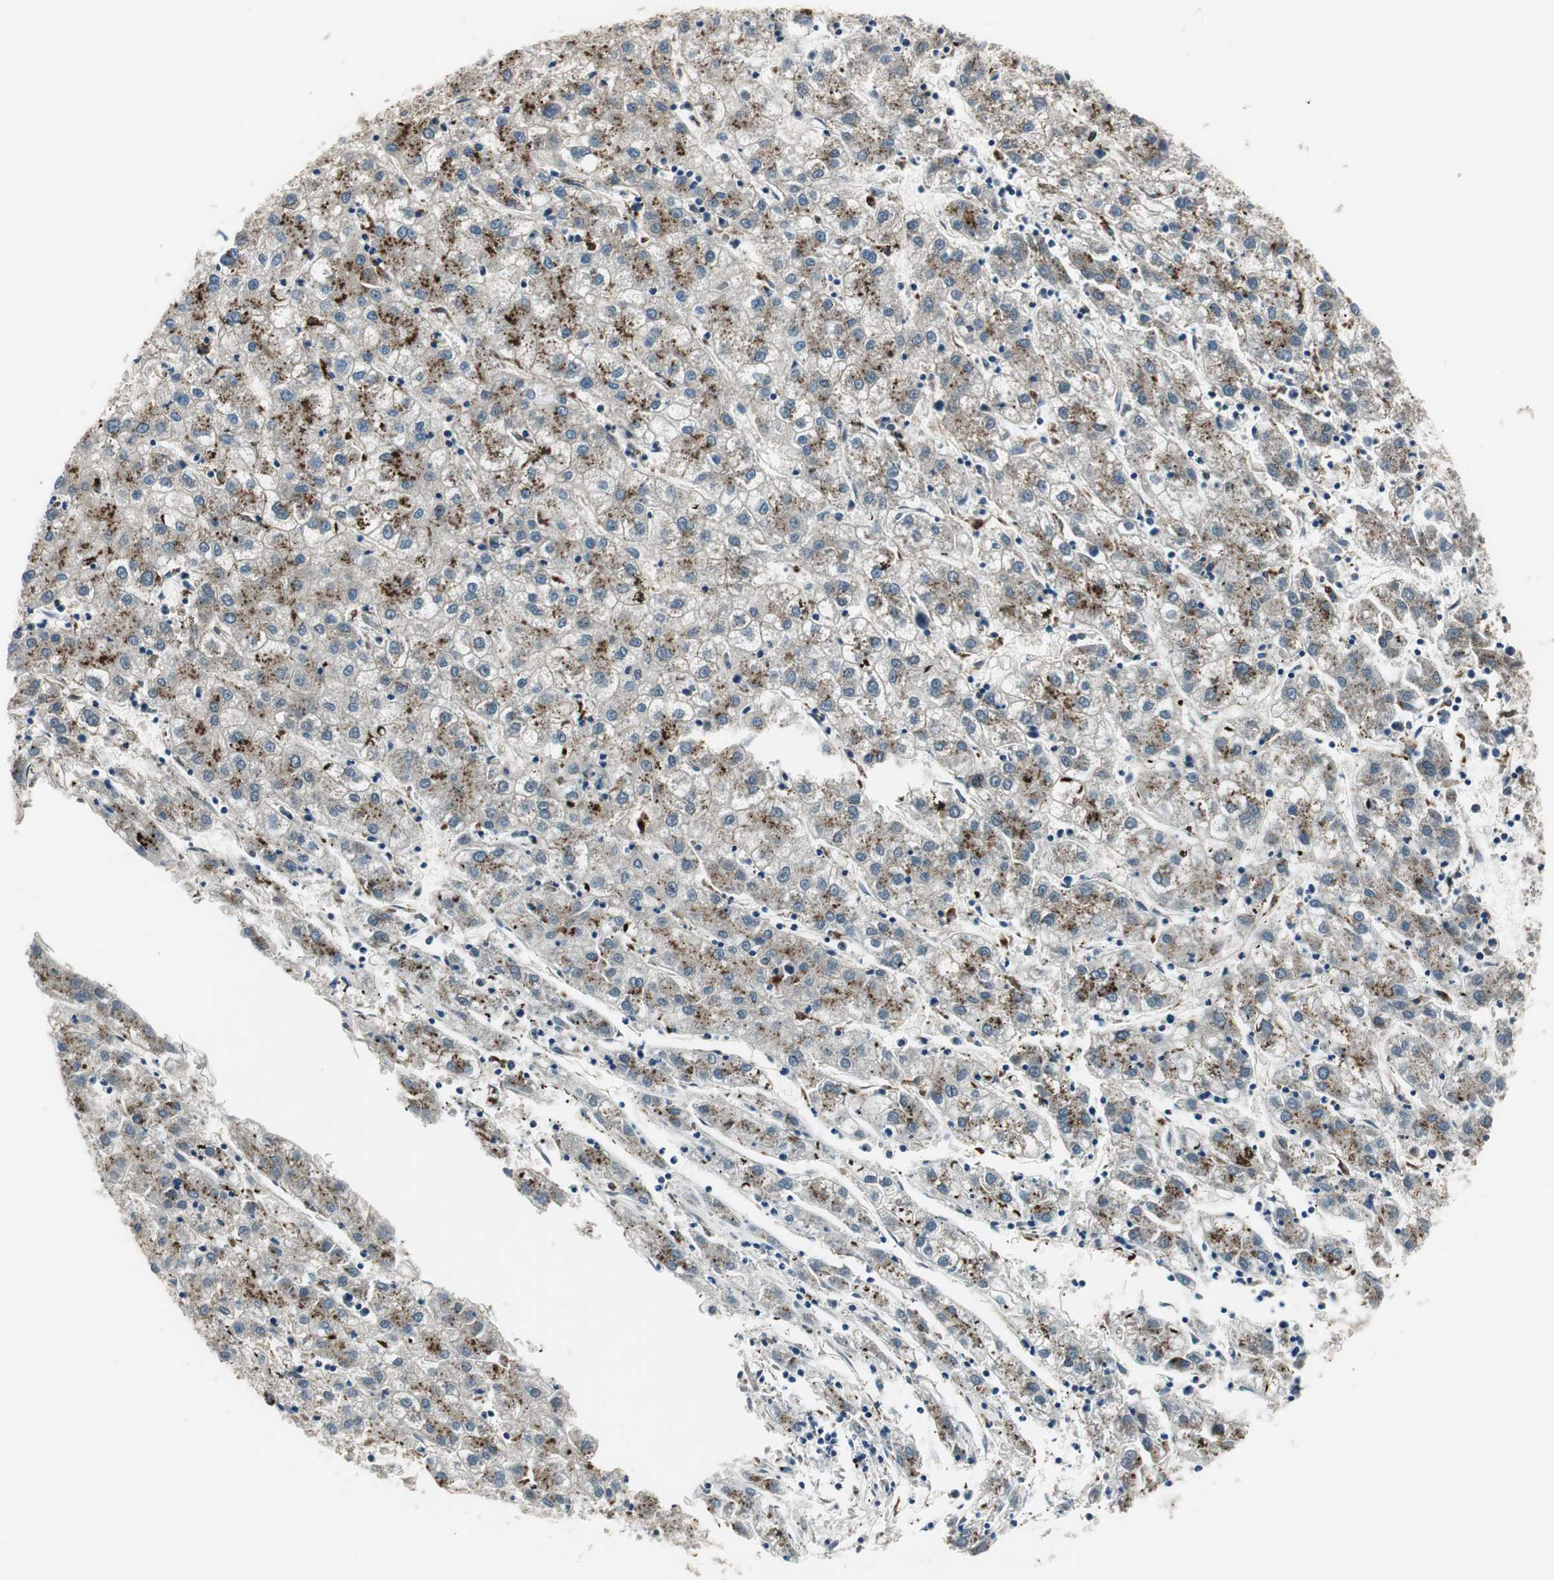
{"staining": {"intensity": "moderate", "quantity": "25%-75%", "location": "cytoplasmic/membranous"}, "tissue": "liver cancer", "cell_type": "Tumor cells", "image_type": "cancer", "snomed": [{"axis": "morphology", "description": "Carcinoma, Hepatocellular, NOS"}, {"axis": "topography", "description": "Liver"}], "caption": "The histopathology image demonstrates staining of liver cancer, revealing moderate cytoplasmic/membranous protein staining (brown color) within tumor cells. (DAB (3,3'-diaminobenzidine) = brown stain, brightfield microscopy at high magnification).", "gene": "NCK1", "patient": {"sex": "male", "age": 72}}